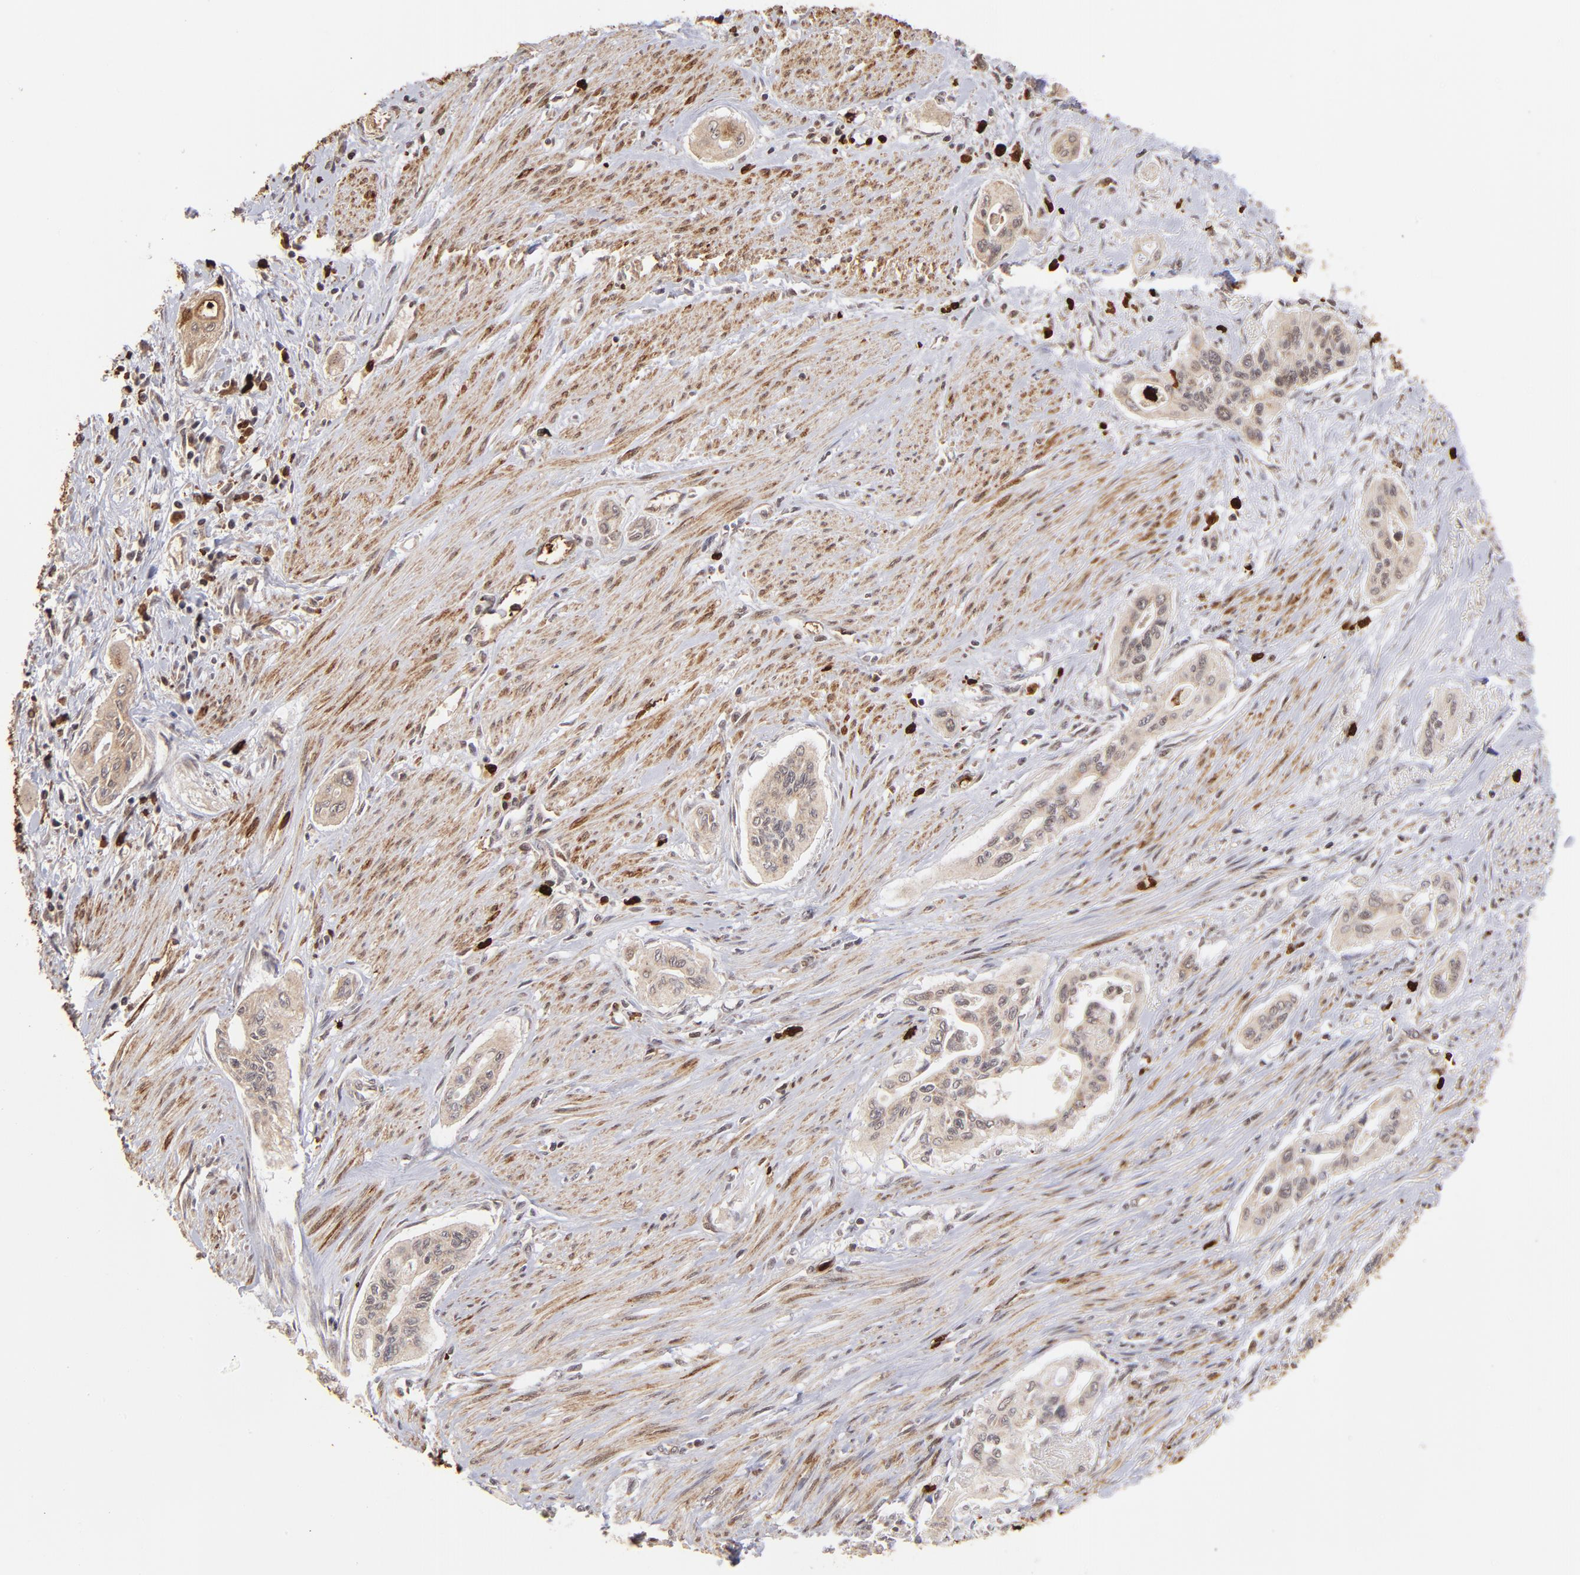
{"staining": {"intensity": "weak", "quantity": ">75%", "location": "cytoplasmic/membranous"}, "tissue": "pancreatic cancer", "cell_type": "Tumor cells", "image_type": "cancer", "snomed": [{"axis": "morphology", "description": "Adenocarcinoma, NOS"}, {"axis": "topography", "description": "Pancreas"}], "caption": "This image shows IHC staining of pancreatic adenocarcinoma, with low weak cytoplasmic/membranous staining in approximately >75% of tumor cells.", "gene": "ZFX", "patient": {"sex": "male", "age": 77}}